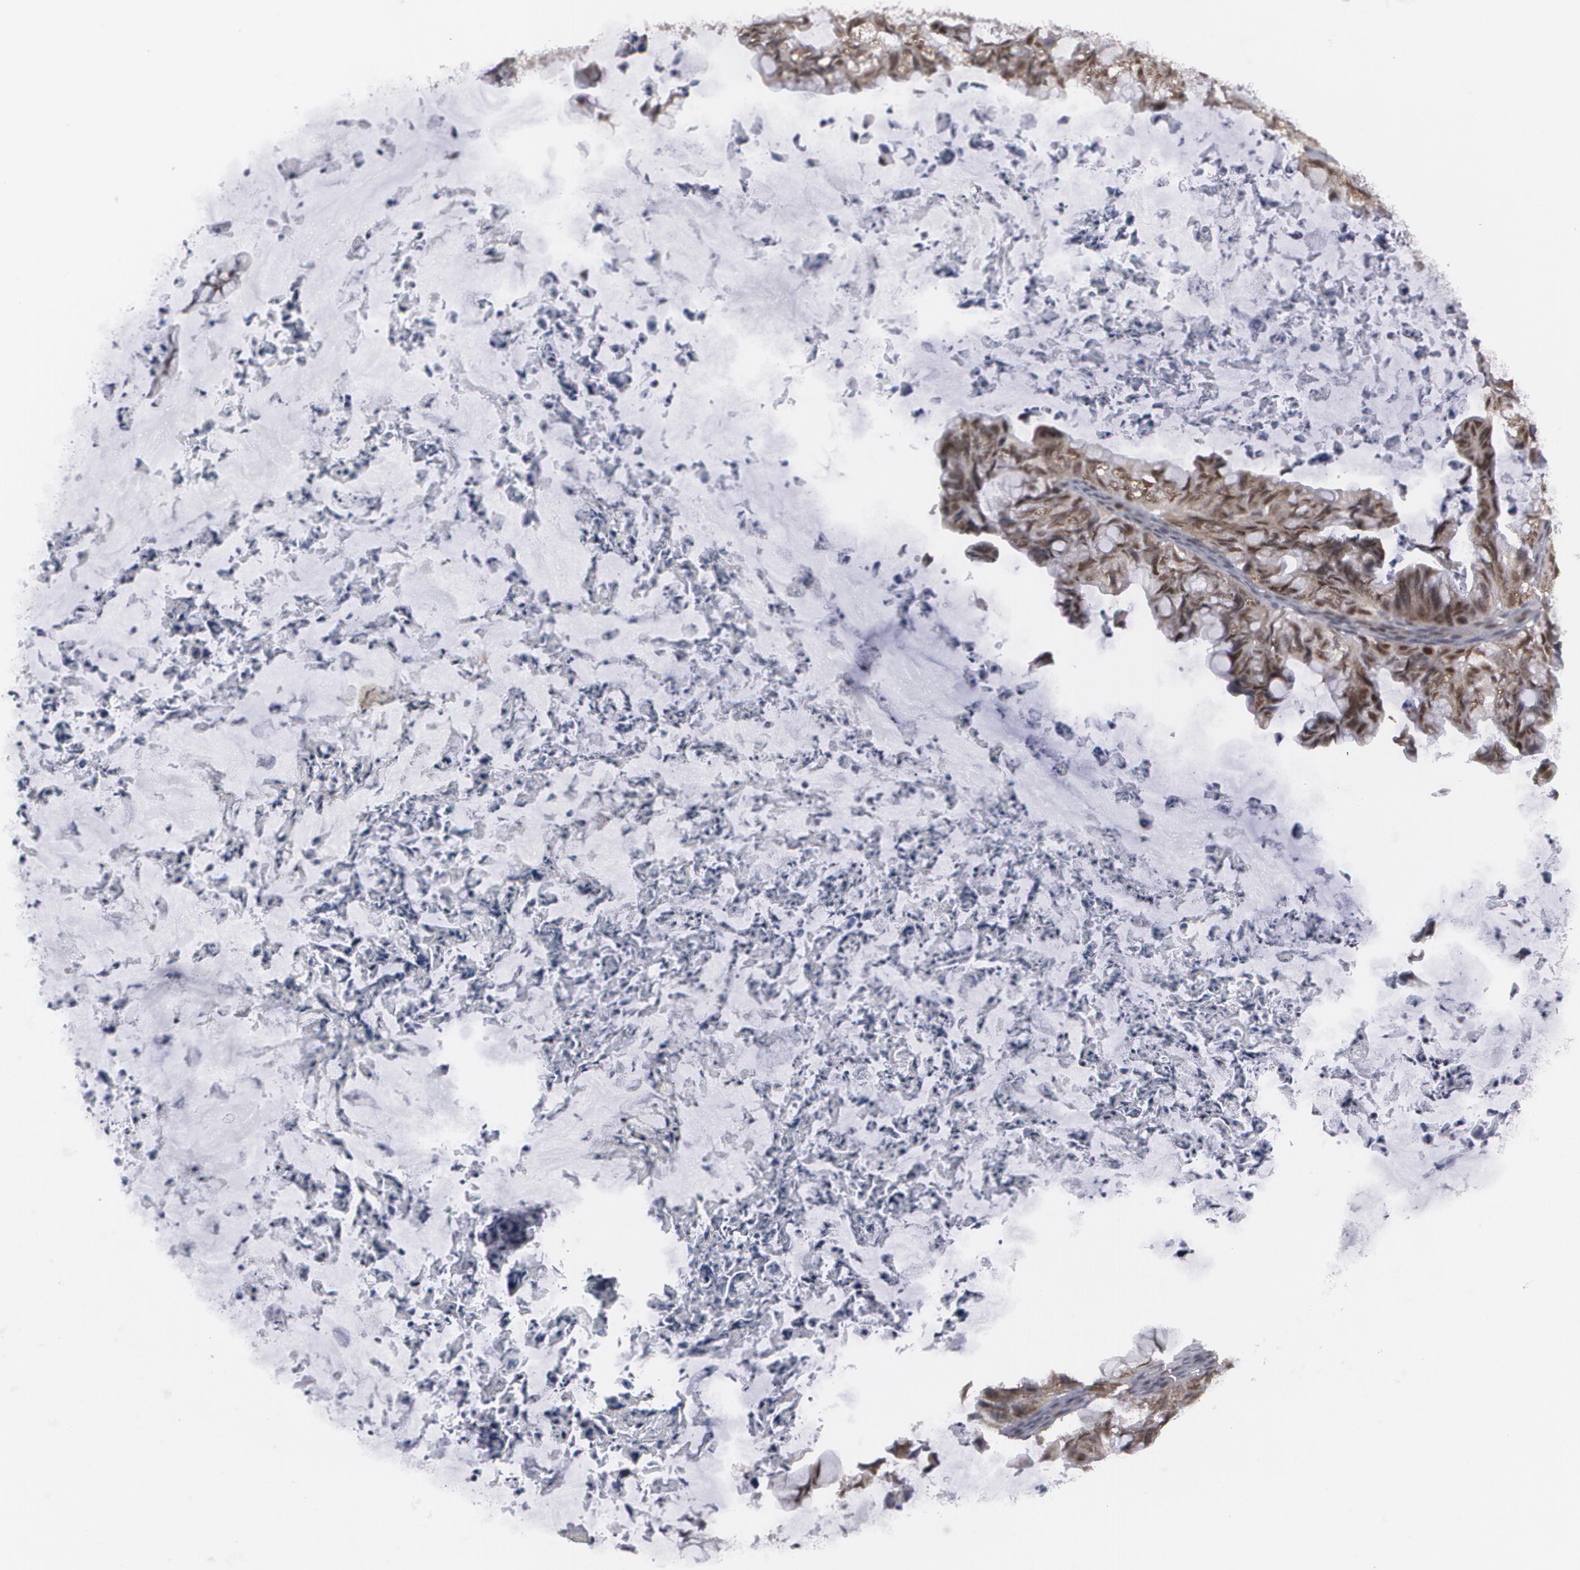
{"staining": {"intensity": "moderate", "quantity": ">75%", "location": "nuclear"}, "tissue": "ovarian cancer", "cell_type": "Tumor cells", "image_type": "cancer", "snomed": [{"axis": "morphology", "description": "Cystadenocarcinoma, mucinous, NOS"}, {"axis": "topography", "description": "Ovary"}], "caption": "A micrograph of mucinous cystadenocarcinoma (ovarian) stained for a protein reveals moderate nuclear brown staining in tumor cells.", "gene": "INTS6", "patient": {"sex": "female", "age": 36}}